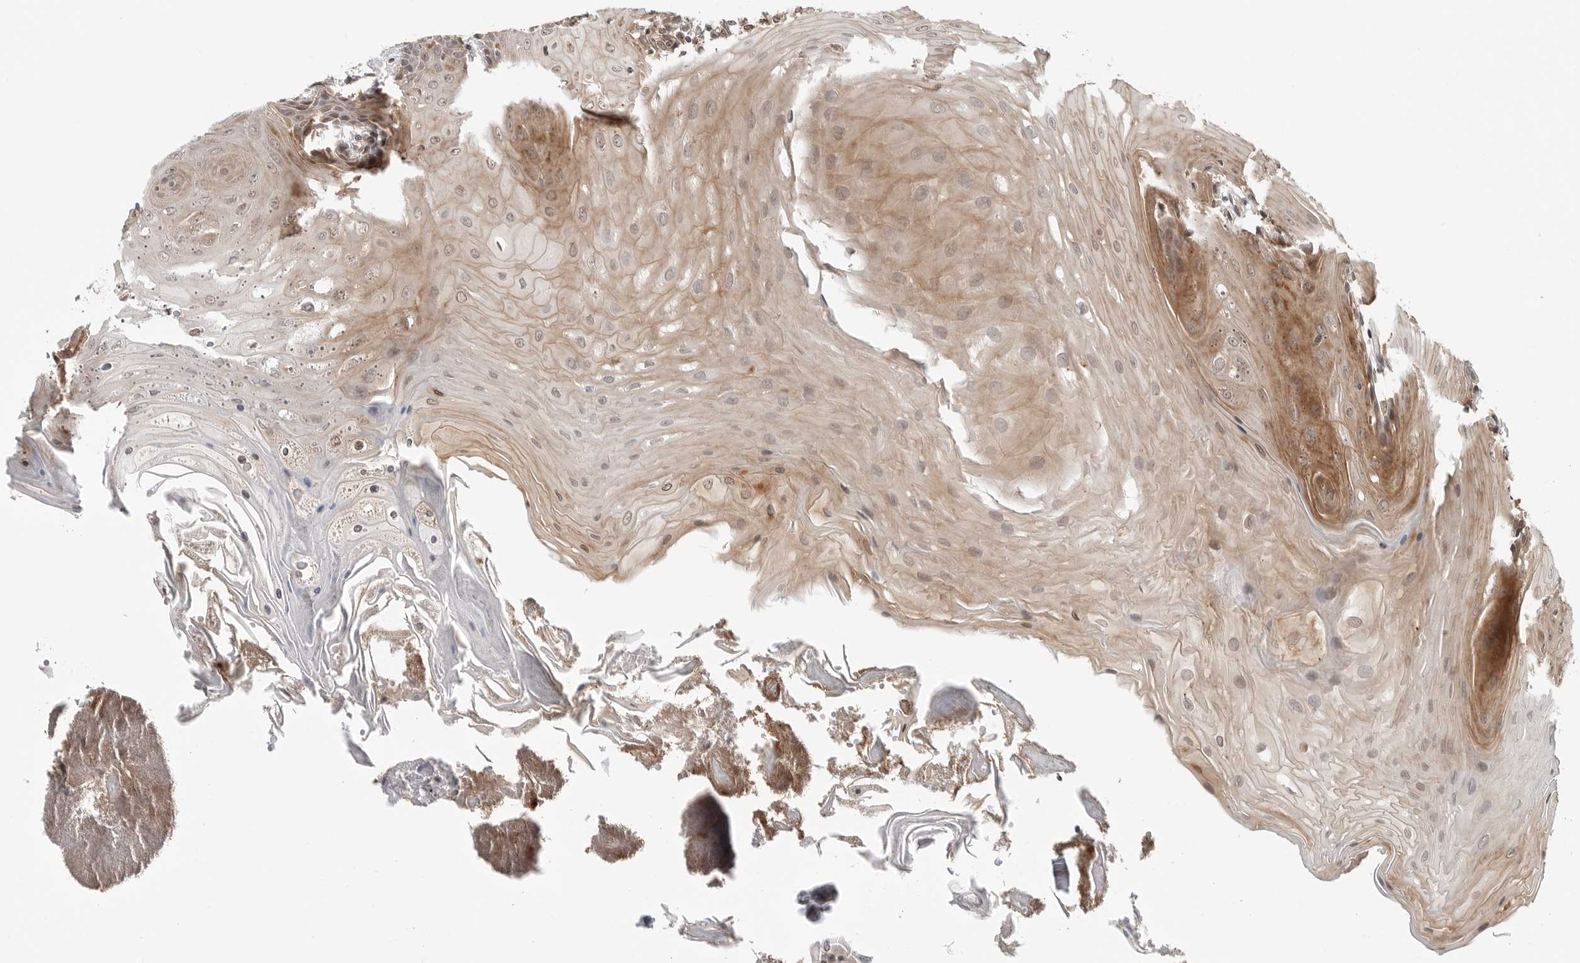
{"staining": {"intensity": "moderate", "quantity": ">75%", "location": "cytoplasmic/membranous,nuclear"}, "tissue": "oral mucosa", "cell_type": "Squamous epithelial cells", "image_type": "normal", "snomed": [{"axis": "morphology", "description": "Normal tissue, NOS"}, {"axis": "morphology", "description": "Squamous cell carcinoma, NOS"}, {"axis": "topography", "description": "Skeletal muscle"}, {"axis": "topography", "description": "Oral tissue"}, {"axis": "topography", "description": "Salivary gland"}, {"axis": "topography", "description": "Head-Neck"}], "caption": "Immunohistochemical staining of normal oral mucosa displays medium levels of moderate cytoplasmic/membranous,nuclear staining in about >75% of squamous epithelial cells.", "gene": "MAP2K5", "patient": {"sex": "male", "age": 54}}